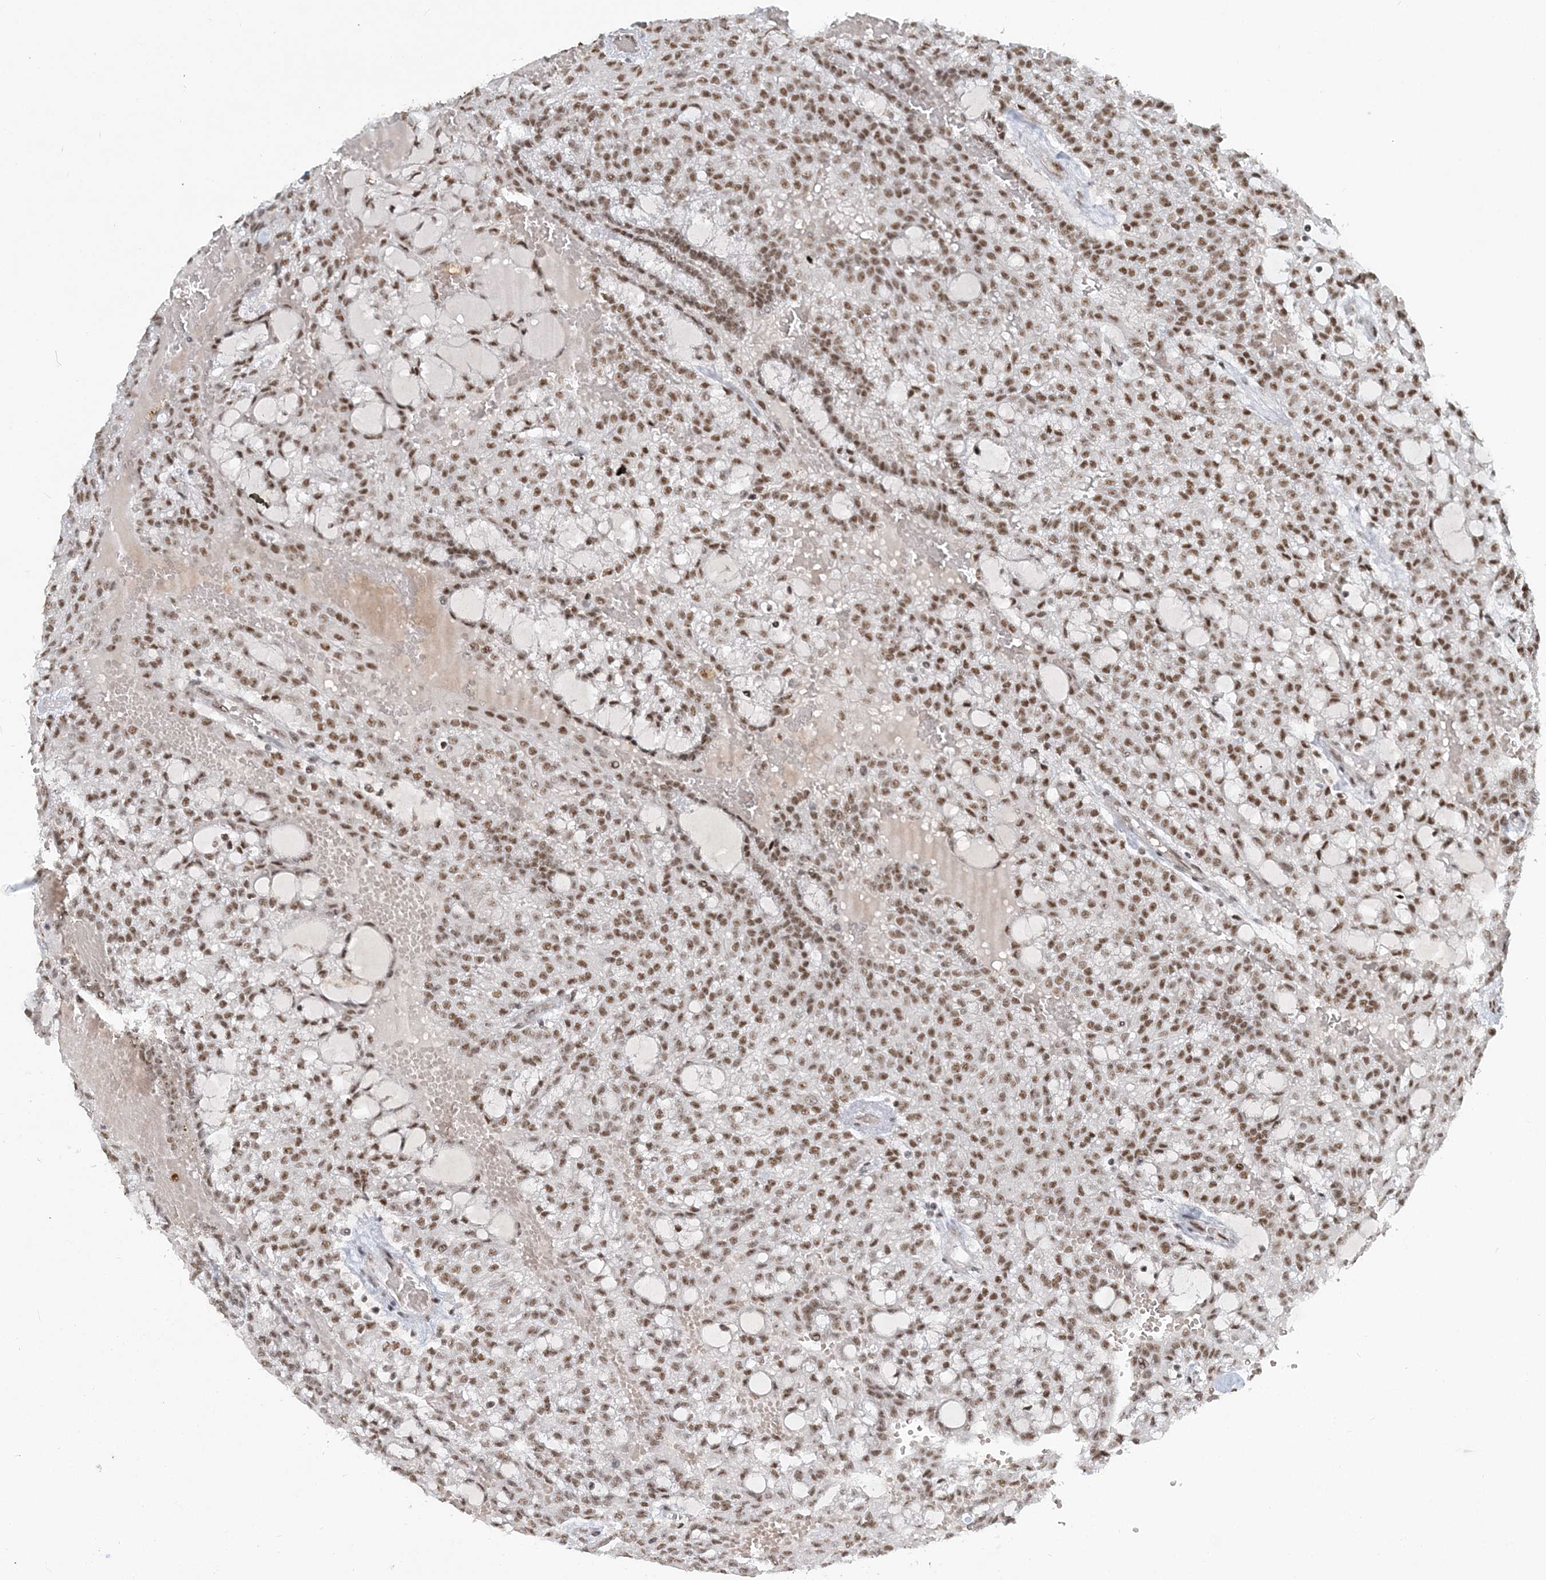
{"staining": {"intensity": "strong", "quantity": ">75%", "location": "nuclear"}, "tissue": "renal cancer", "cell_type": "Tumor cells", "image_type": "cancer", "snomed": [{"axis": "morphology", "description": "Adenocarcinoma, NOS"}, {"axis": "topography", "description": "Kidney"}], "caption": "Tumor cells exhibit high levels of strong nuclear expression in approximately >75% of cells in renal cancer.", "gene": "PLRG1", "patient": {"sex": "male", "age": 63}}